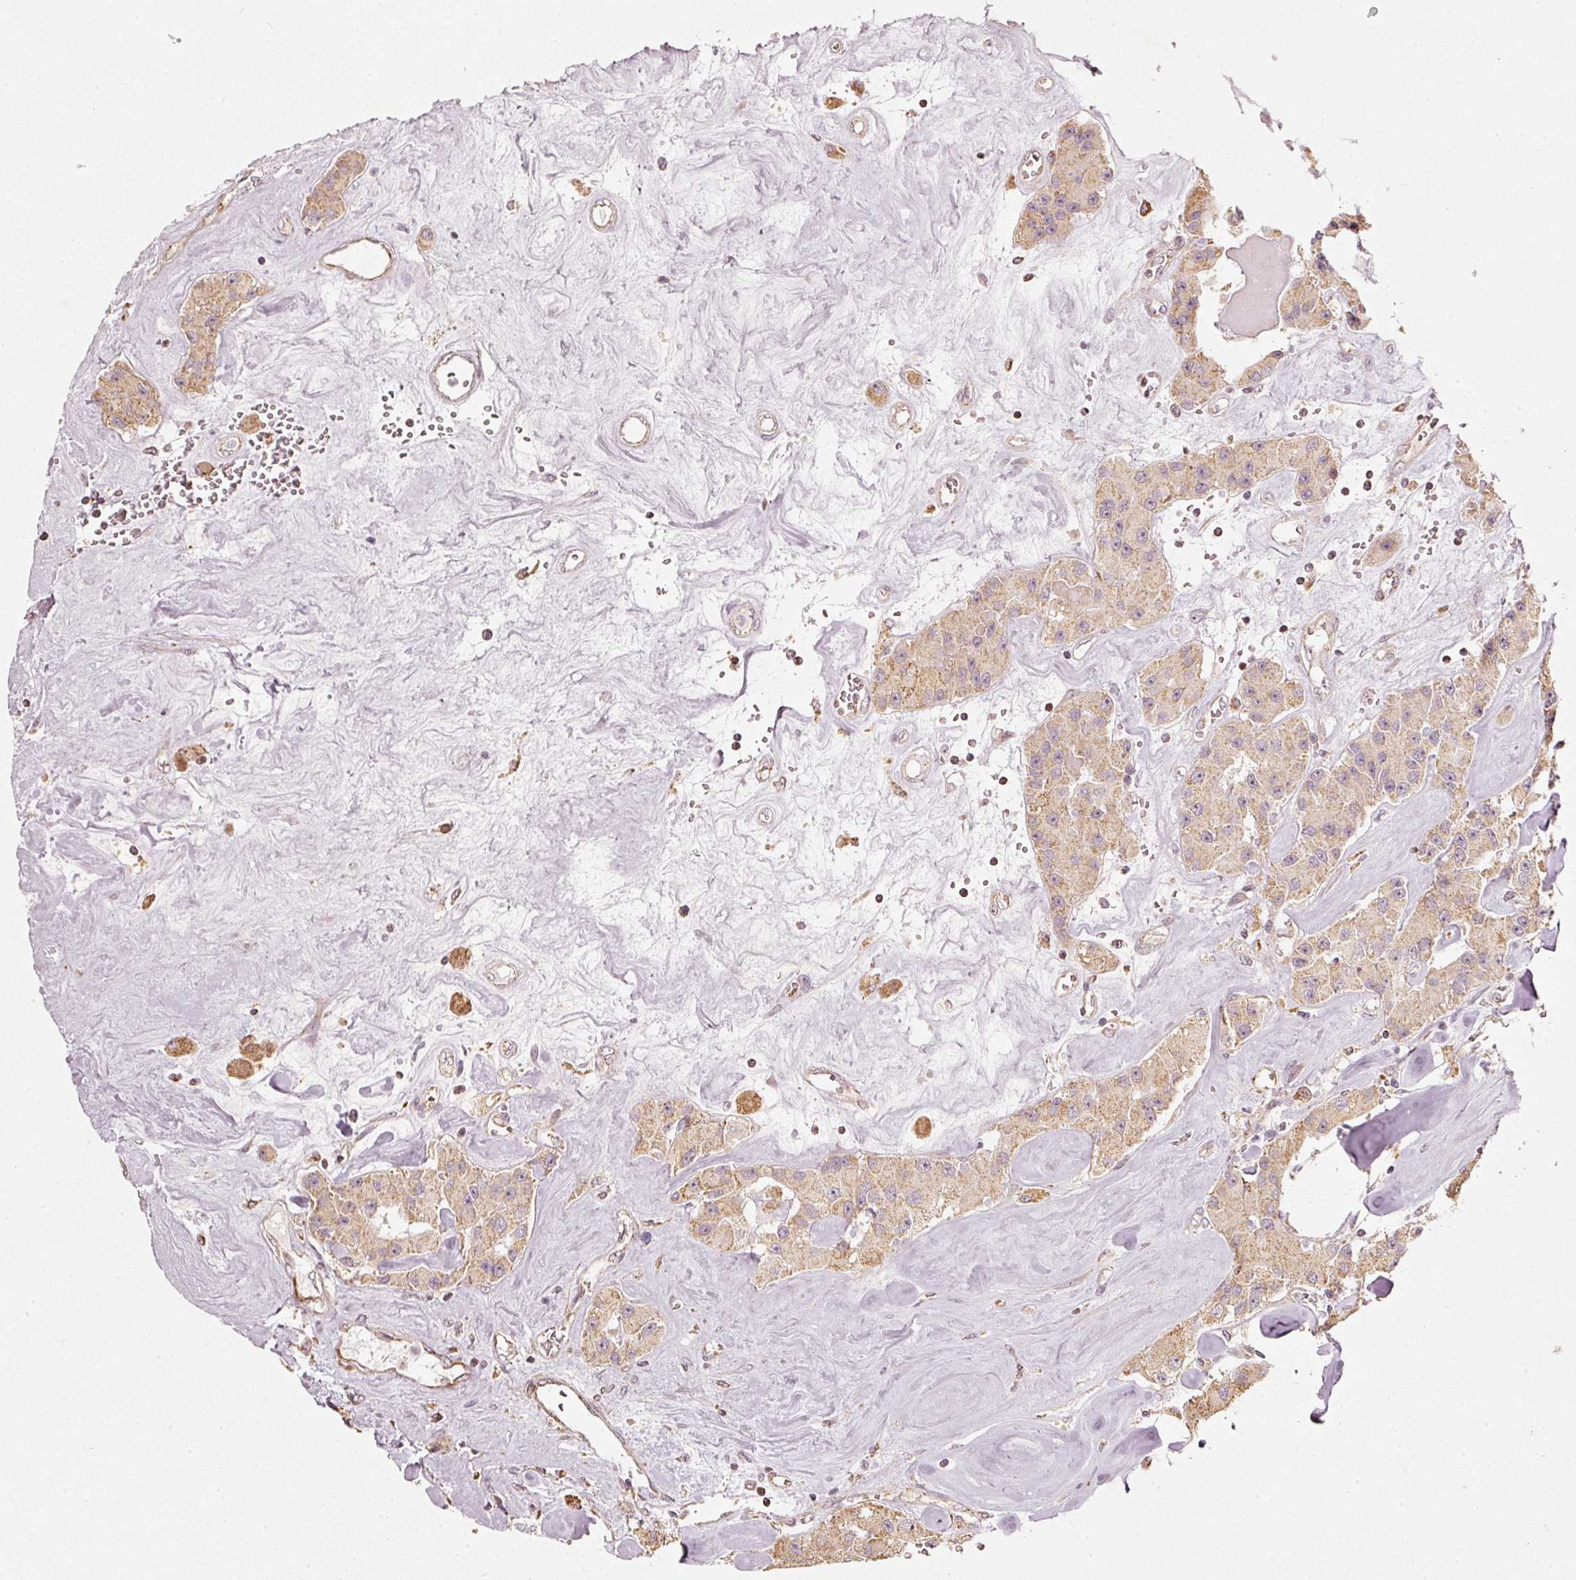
{"staining": {"intensity": "weak", "quantity": ">75%", "location": "cytoplasmic/membranous"}, "tissue": "carcinoid", "cell_type": "Tumor cells", "image_type": "cancer", "snomed": [{"axis": "morphology", "description": "Carcinoid, malignant, NOS"}, {"axis": "topography", "description": "Pancreas"}], "caption": "Protein staining demonstrates weak cytoplasmic/membranous staining in approximately >75% of tumor cells in carcinoid (malignant). Immunohistochemistry (ihc) stains the protein in brown and the nuclei are stained blue.", "gene": "RAB35", "patient": {"sex": "male", "age": 41}}